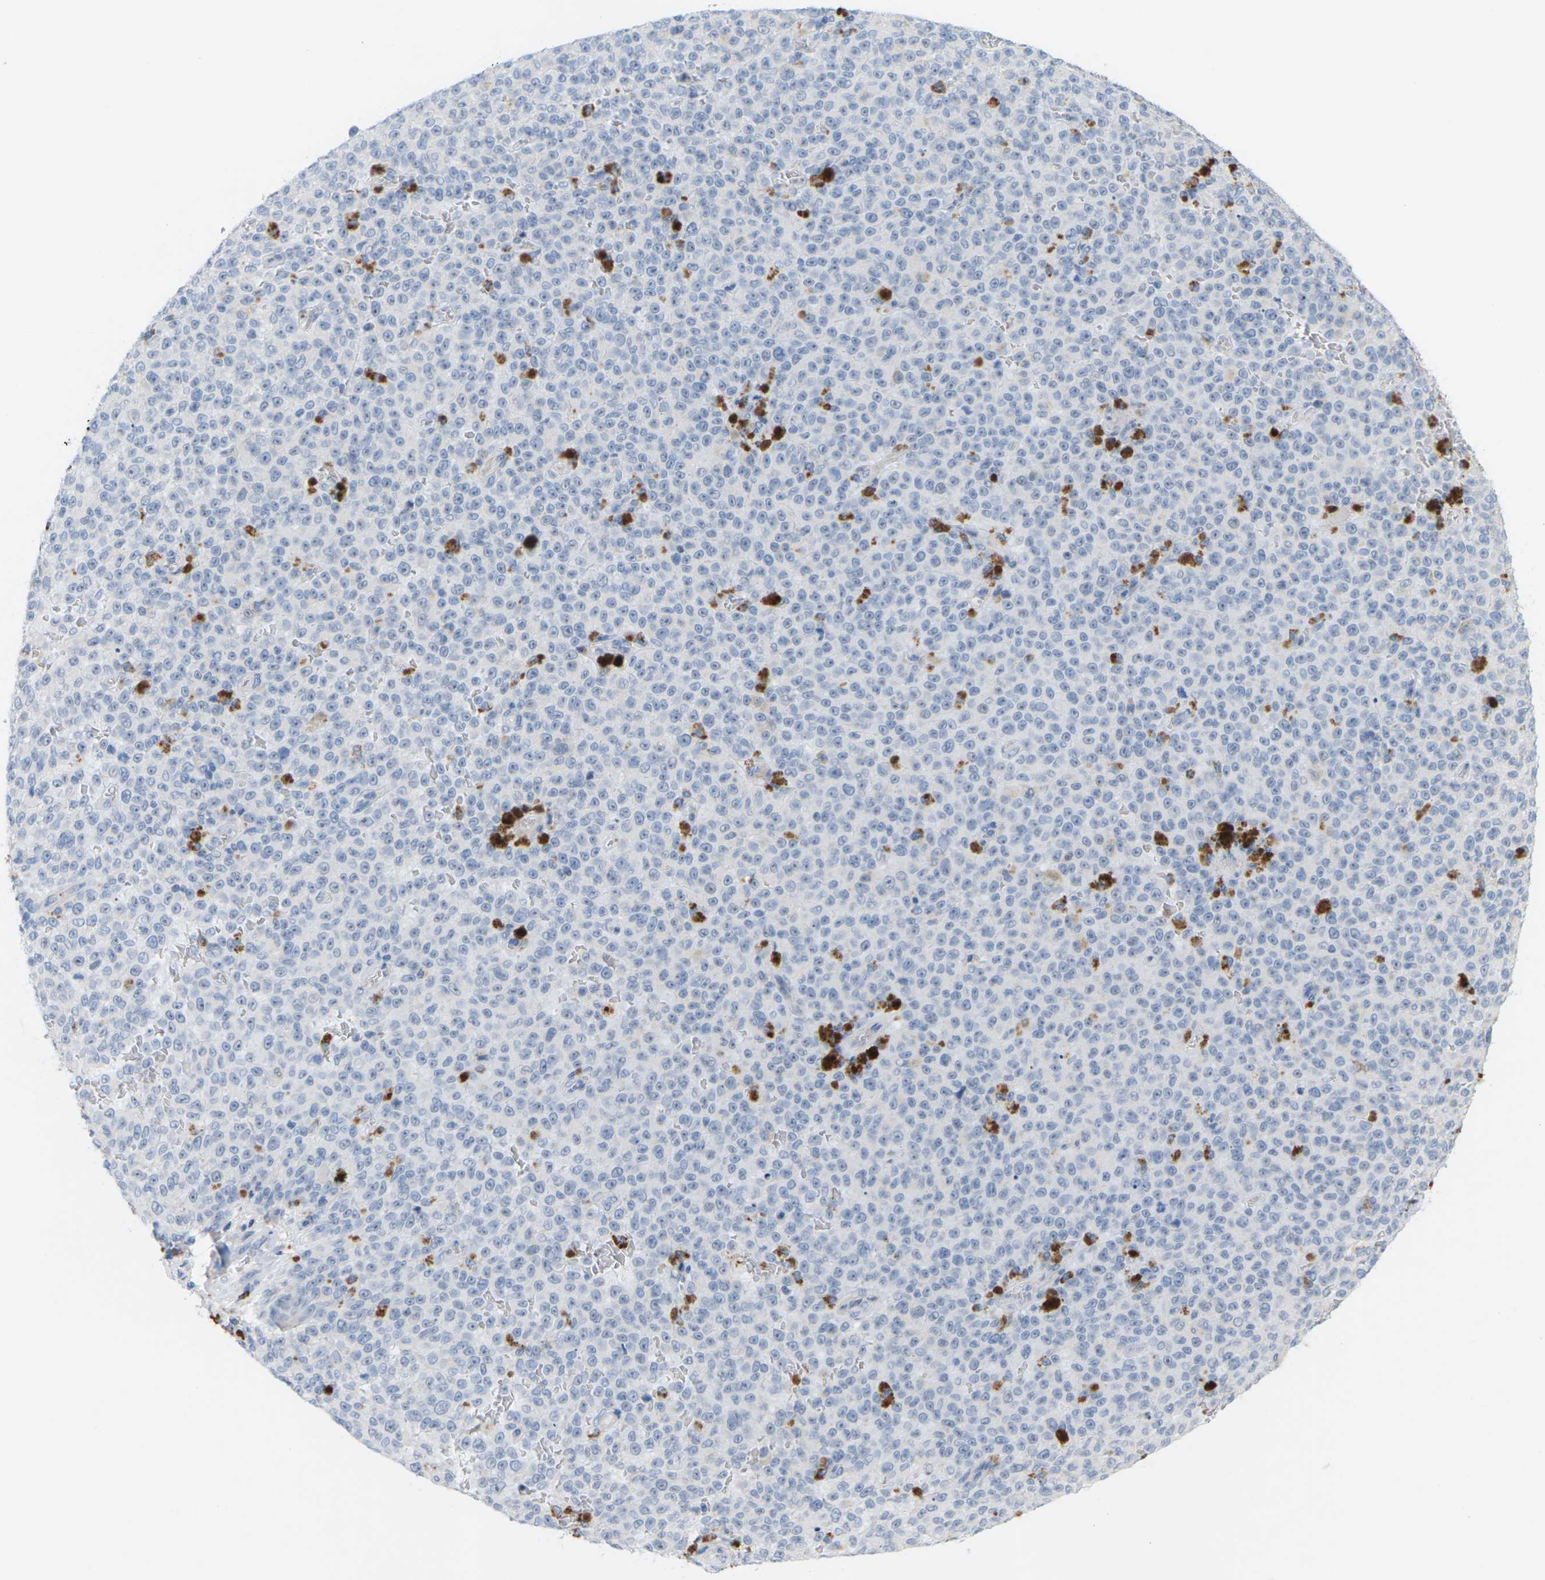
{"staining": {"intensity": "negative", "quantity": "none", "location": "none"}, "tissue": "melanoma", "cell_type": "Tumor cells", "image_type": "cancer", "snomed": [{"axis": "morphology", "description": "Malignant melanoma, NOS"}, {"axis": "topography", "description": "Skin"}], "caption": "The immunohistochemistry (IHC) micrograph has no significant positivity in tumor cells of melanoma tissue.", "gene": "CLDN3", "patient": {"sex": "female", "age": 82}}